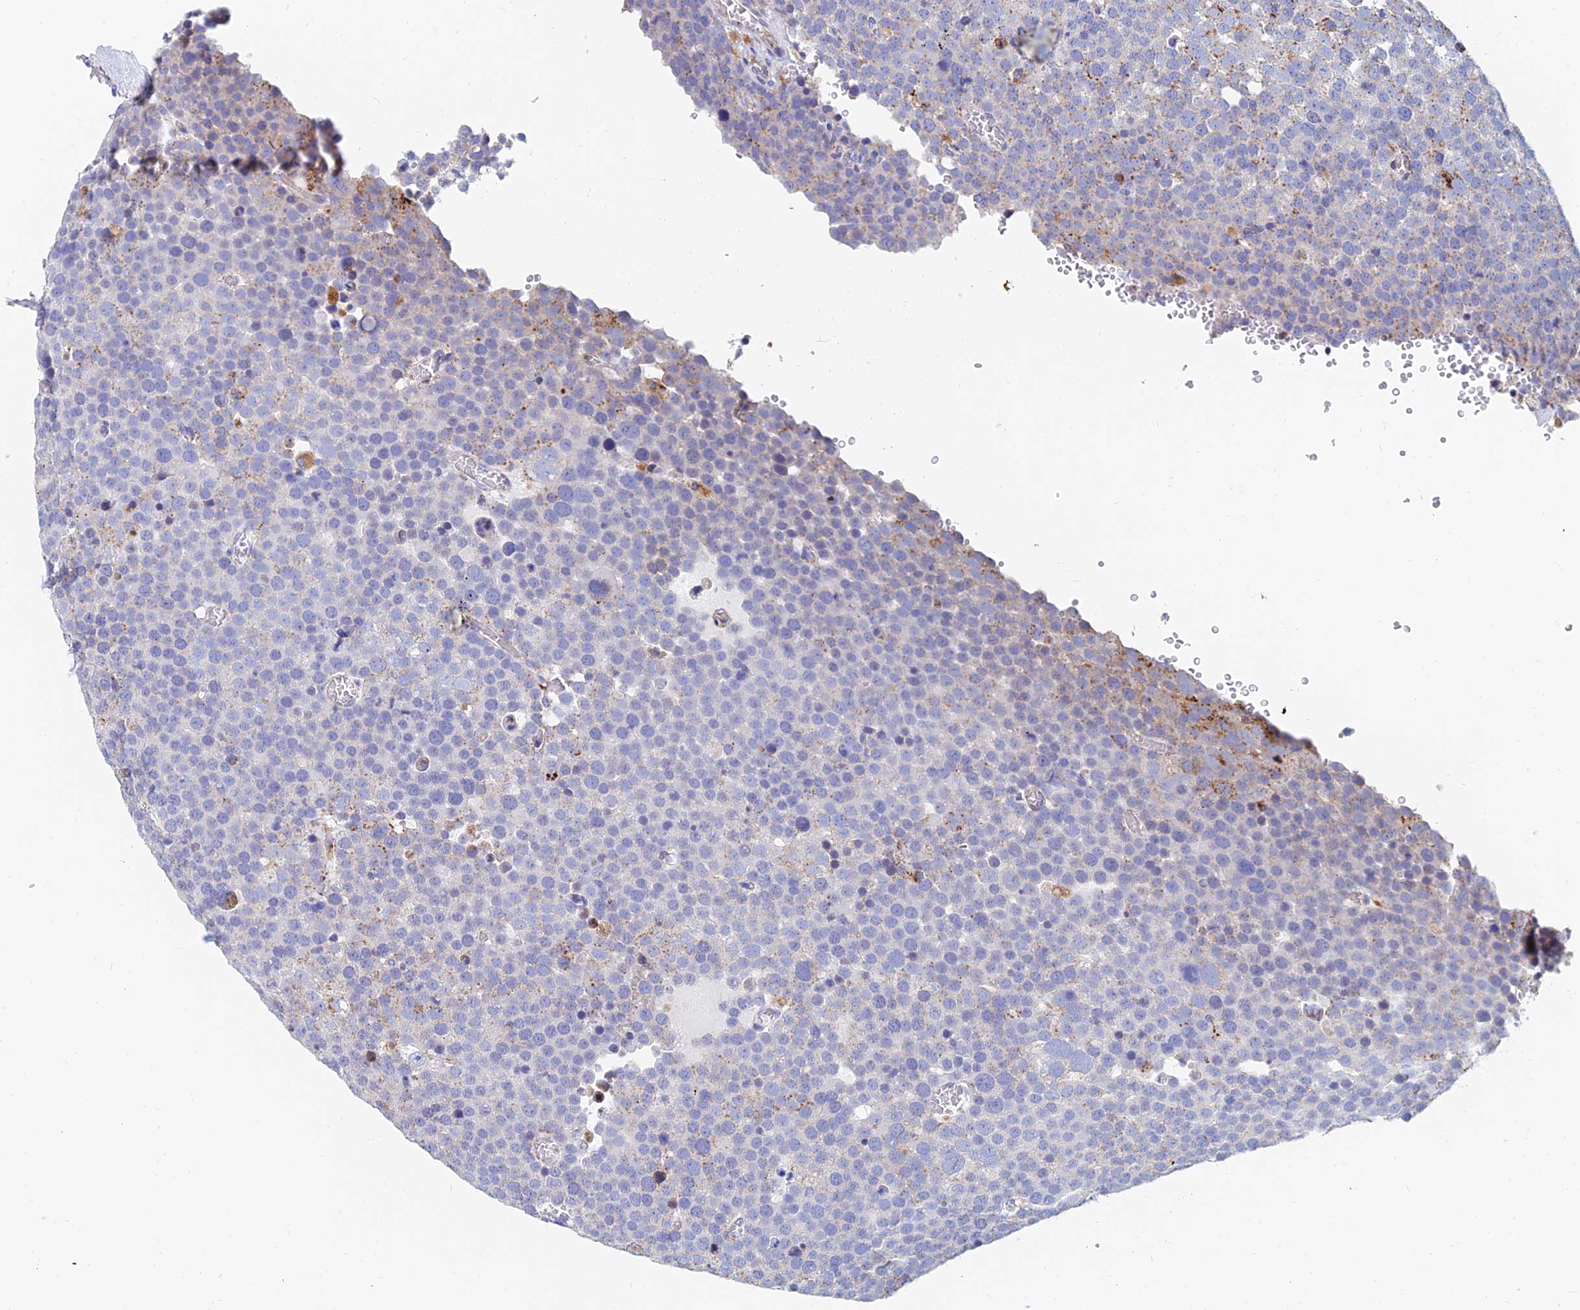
{"staining": {"intensity": "moderate", "quantity": "<25%", "location": "cytoplasmic/membranous"}, "tissue": "testis cancer", "cell_type": "Tumor cells", "image_type": "cancer", "snomed": [{"axis": "morphology", "description": "Seminoma, NOS"}, {"axis": "topography", "description": "Testis"}], "caption": "Immunohistochemistry (IHC) (DAB) staining of human seminoma (testis) displays moderate cytoplasmic/membranous protein staining in about <25% of tumor cells. (brown staining indicates protein expression, while blue staining denotes nuclei).", "gene": "SPNS1", "patient": {"sex": "male", "age": 71}}